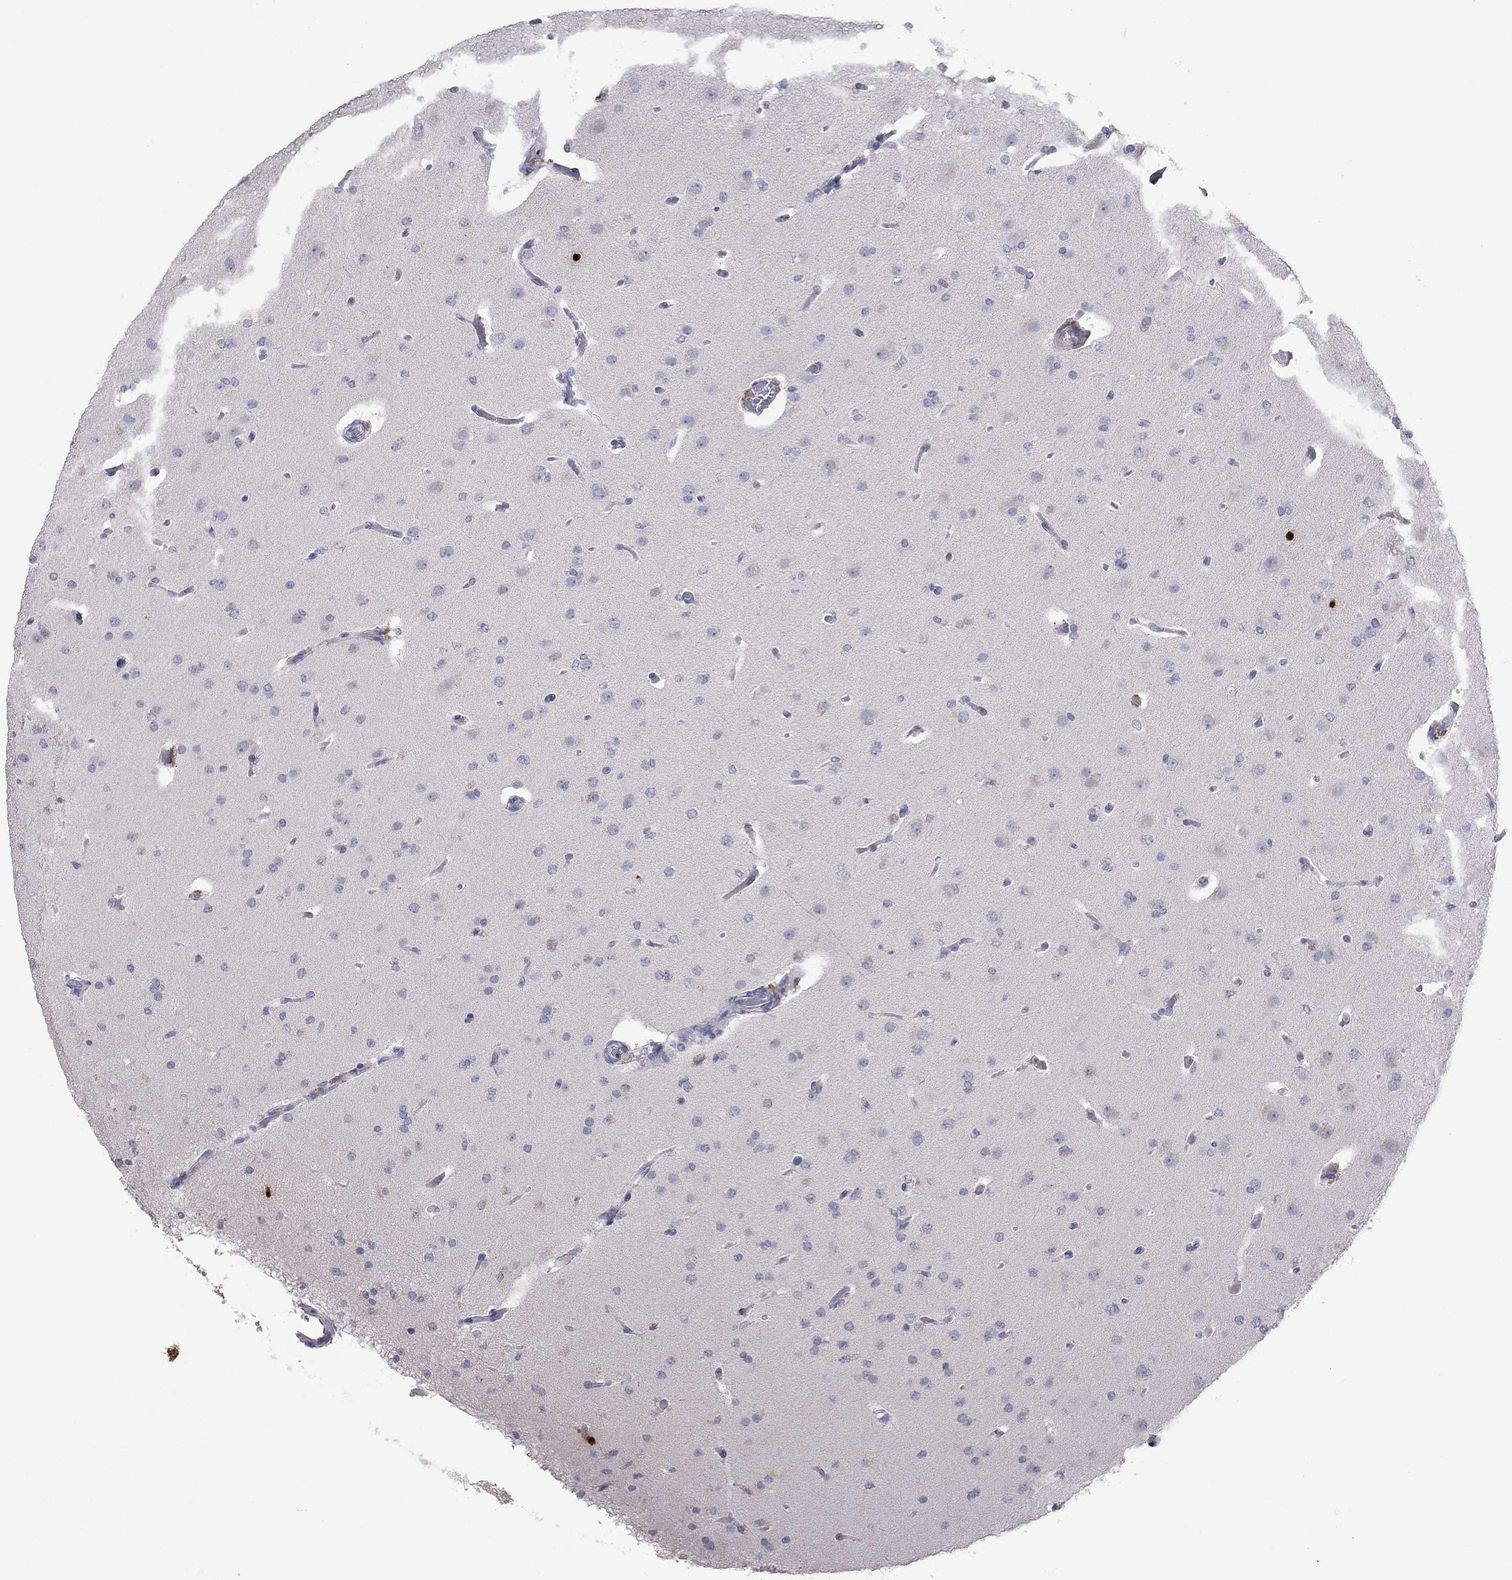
{"staining": {"intensity": "negative", "quantity": "none", "location": "none"}, "tissue": "glioma", "cell_type": "Tumor cells", "image_type": "cancer", "snomed": [{"axis": "morphology", "description": "Glioma, malignant, Low grade"}, {"axis": "topography", "description": "Brain"}], "caption": "This is an immunohistochemistry (IHC) photomicrograph of low-grade glioma (malignant). There is no expression in tumor cells.", "gene": "CCL5", "patient": {"sex": "male", "age": 41}}